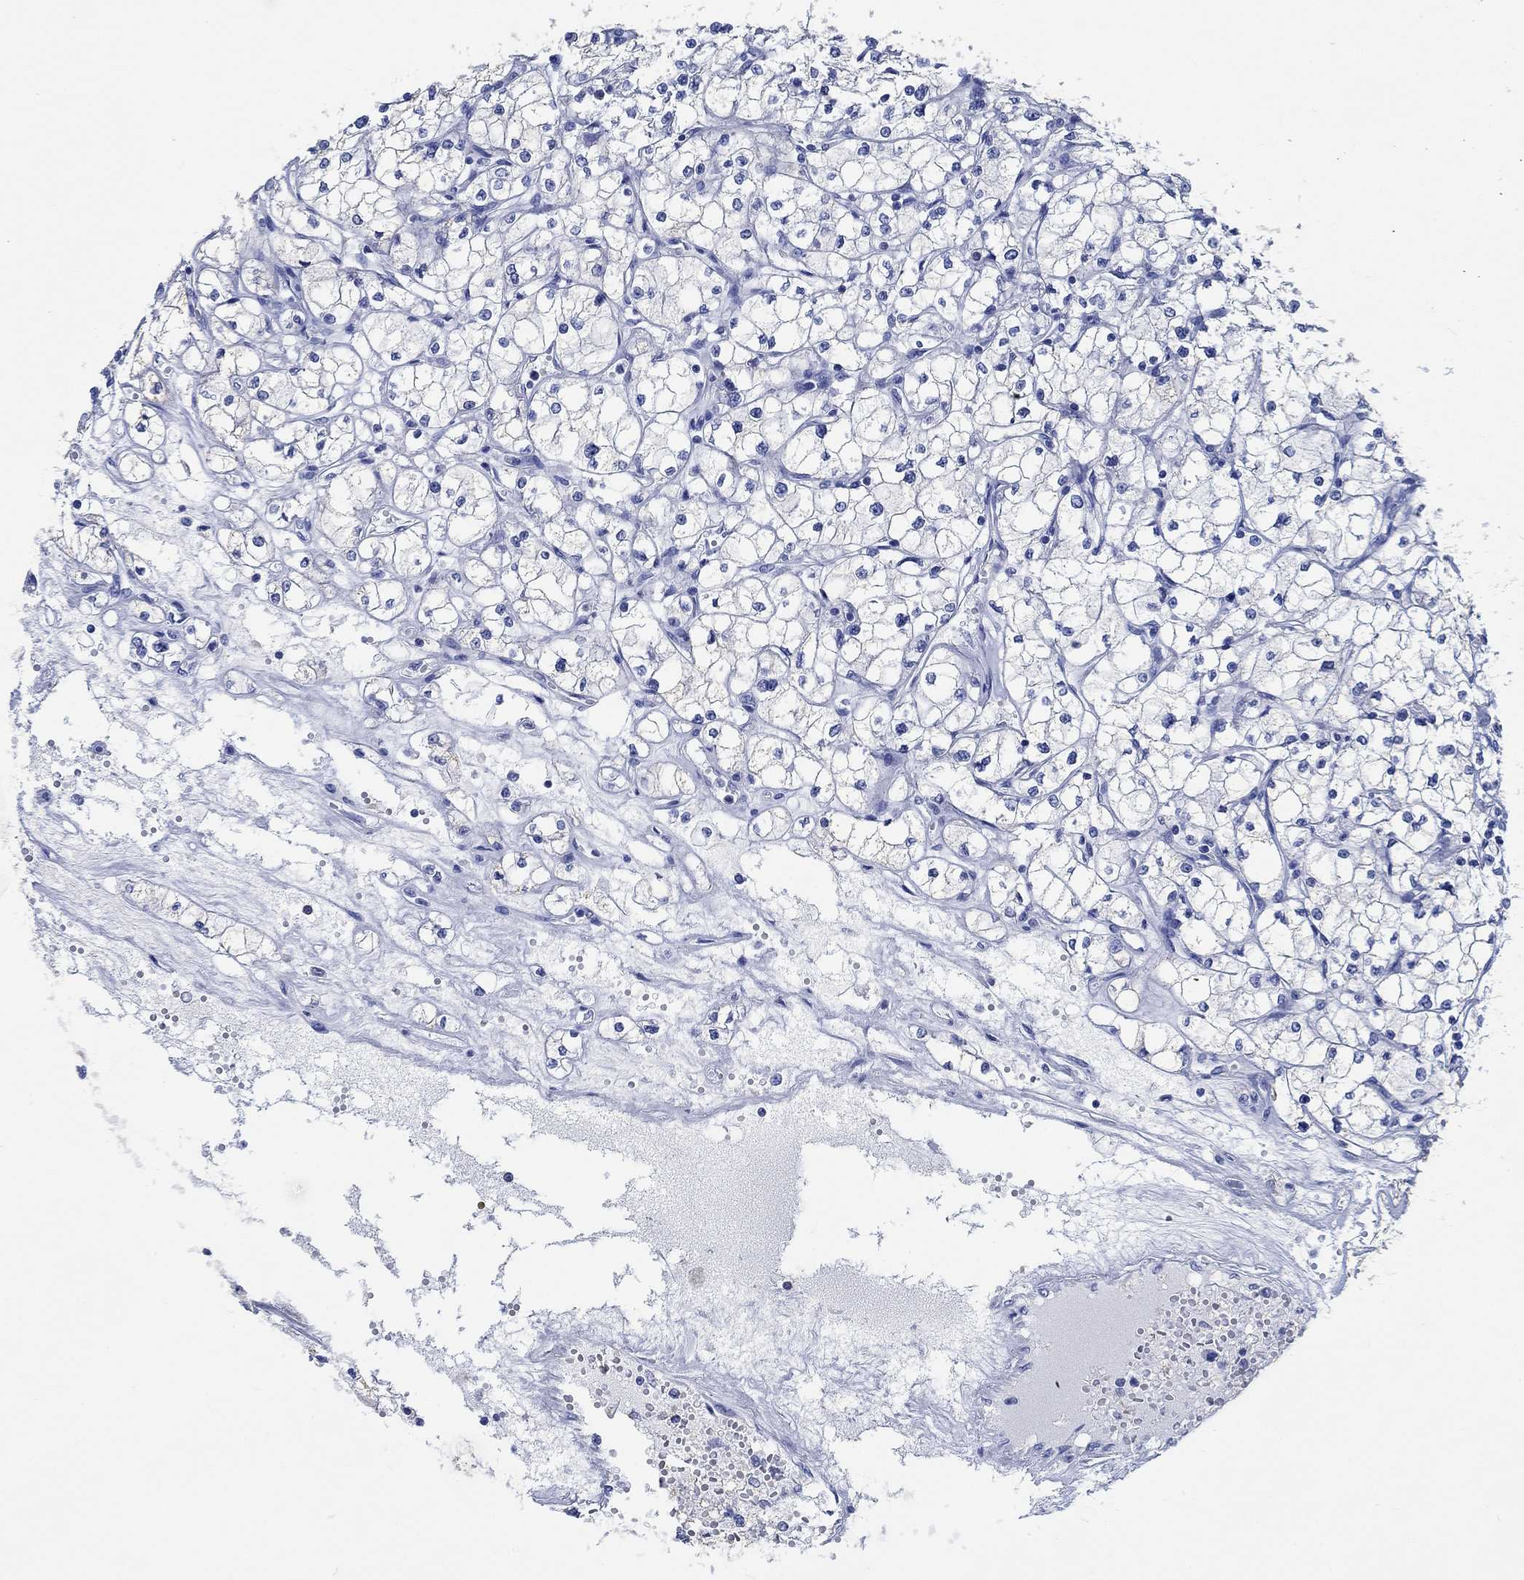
{"staining": {"intensity": "negative", "quantity": "none", "location": "none"}, "tissue": "renal cancer", "cell_type": "Tumor cells", "image_type": "cancer", "snomed": [{"axis": "morphology", "description": "Adenocarcinoma, NOS"}, {"axis": "topography", "description": "Kidney"}], "caption": "An image of renal cancer (adenocarcinoma) stained for a protein shows no brown staining in tumor cells.", "gene": "PPP1R17", "patient": {"sex": "male", "age": 67}}